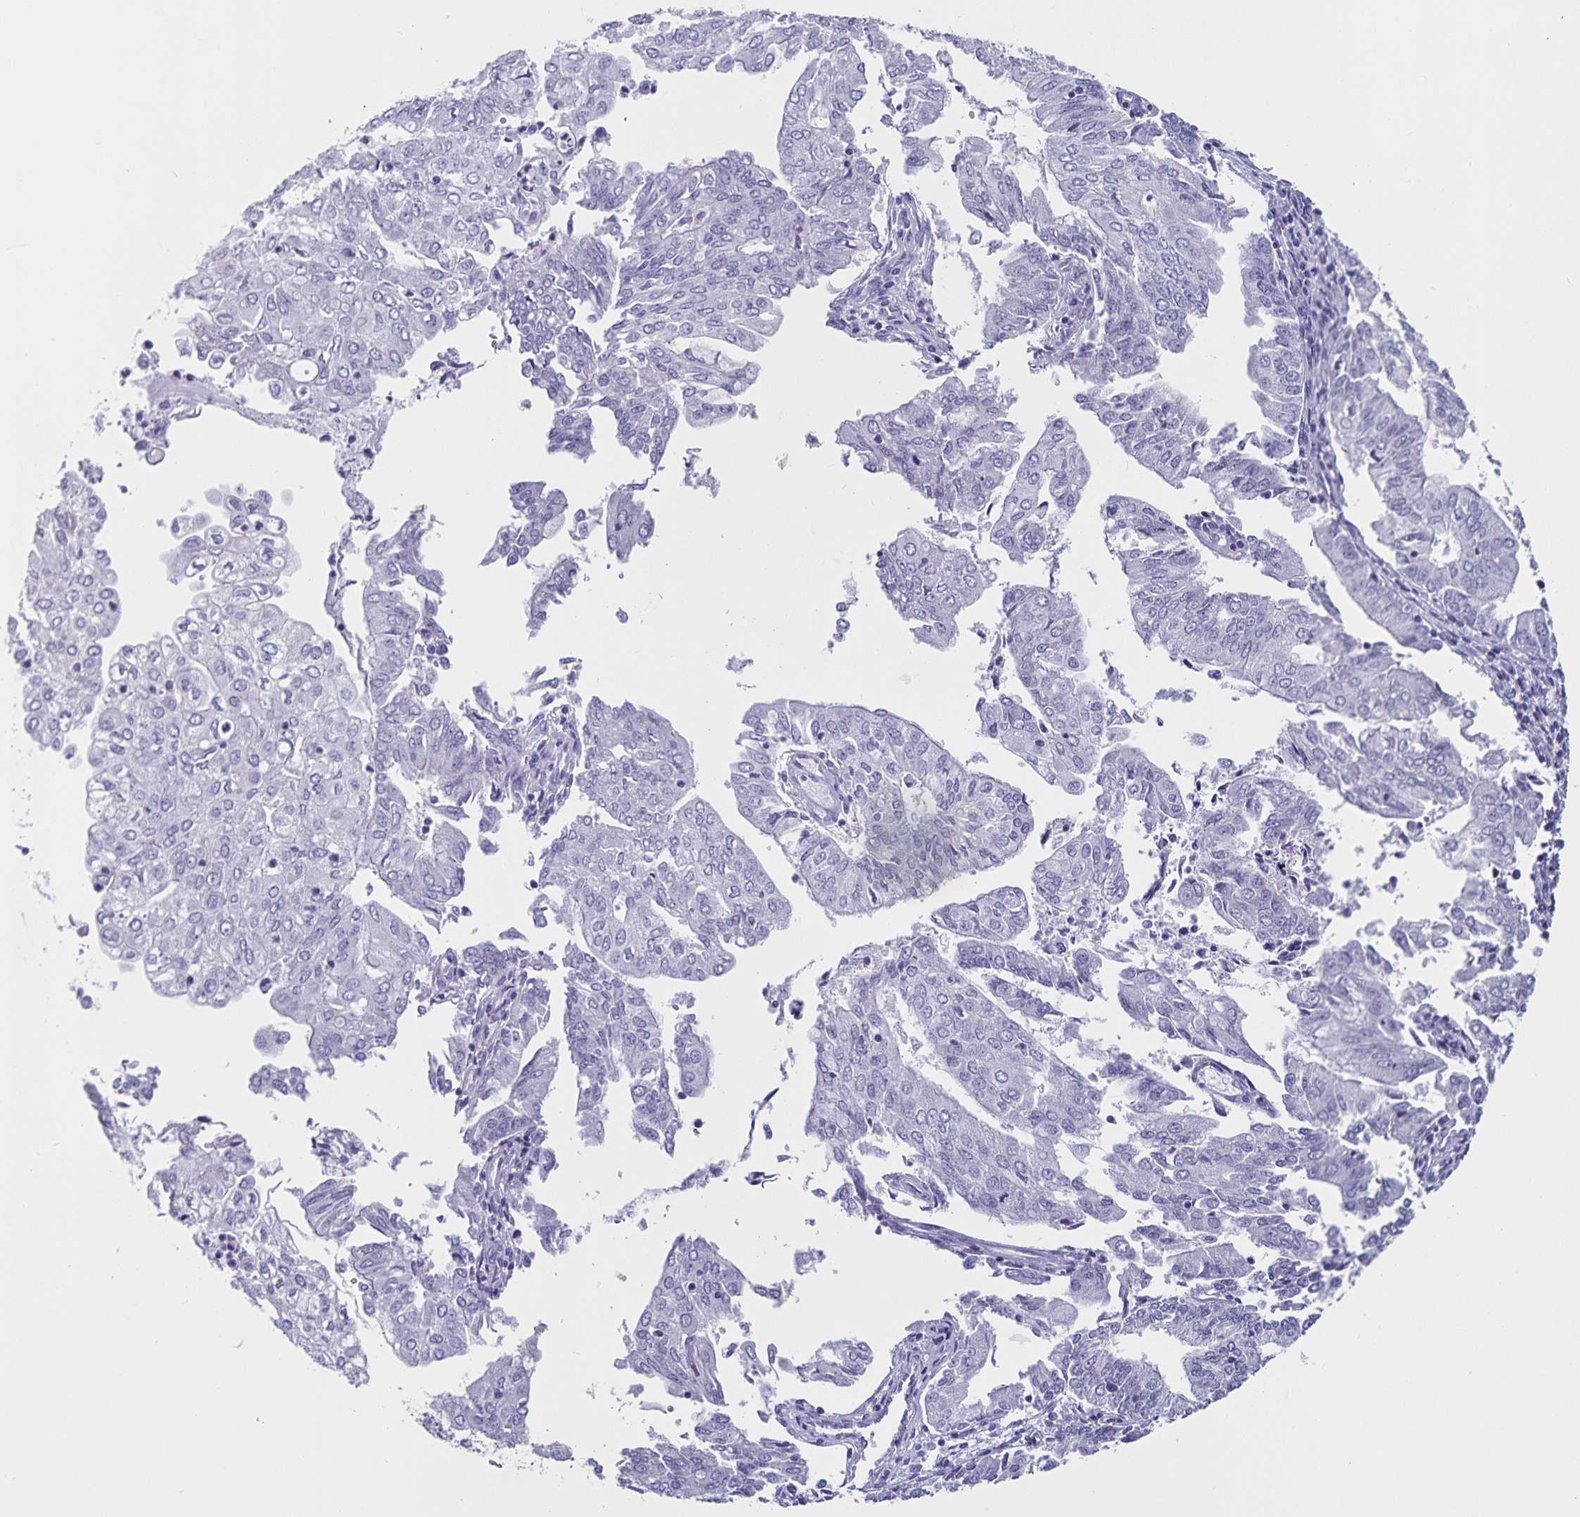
{"staining": {"intensity": "negative", "quantity": "none", "location": "none"}, "tissue": "endometrial cancer", "cell_type": "Tumor cells", "image_type": "cancer", "snomed": [{"axis": "morphology", "description": "Adenocarcinoma, NOS"}, {"axis": "topography", "description": "Endometrium"}], "caption": "This is an IHC image of endometrial cancer. There is no expression in tumor cells.", "gene": "PLAC1", "patient": {"sex": "female", "age": 61}}